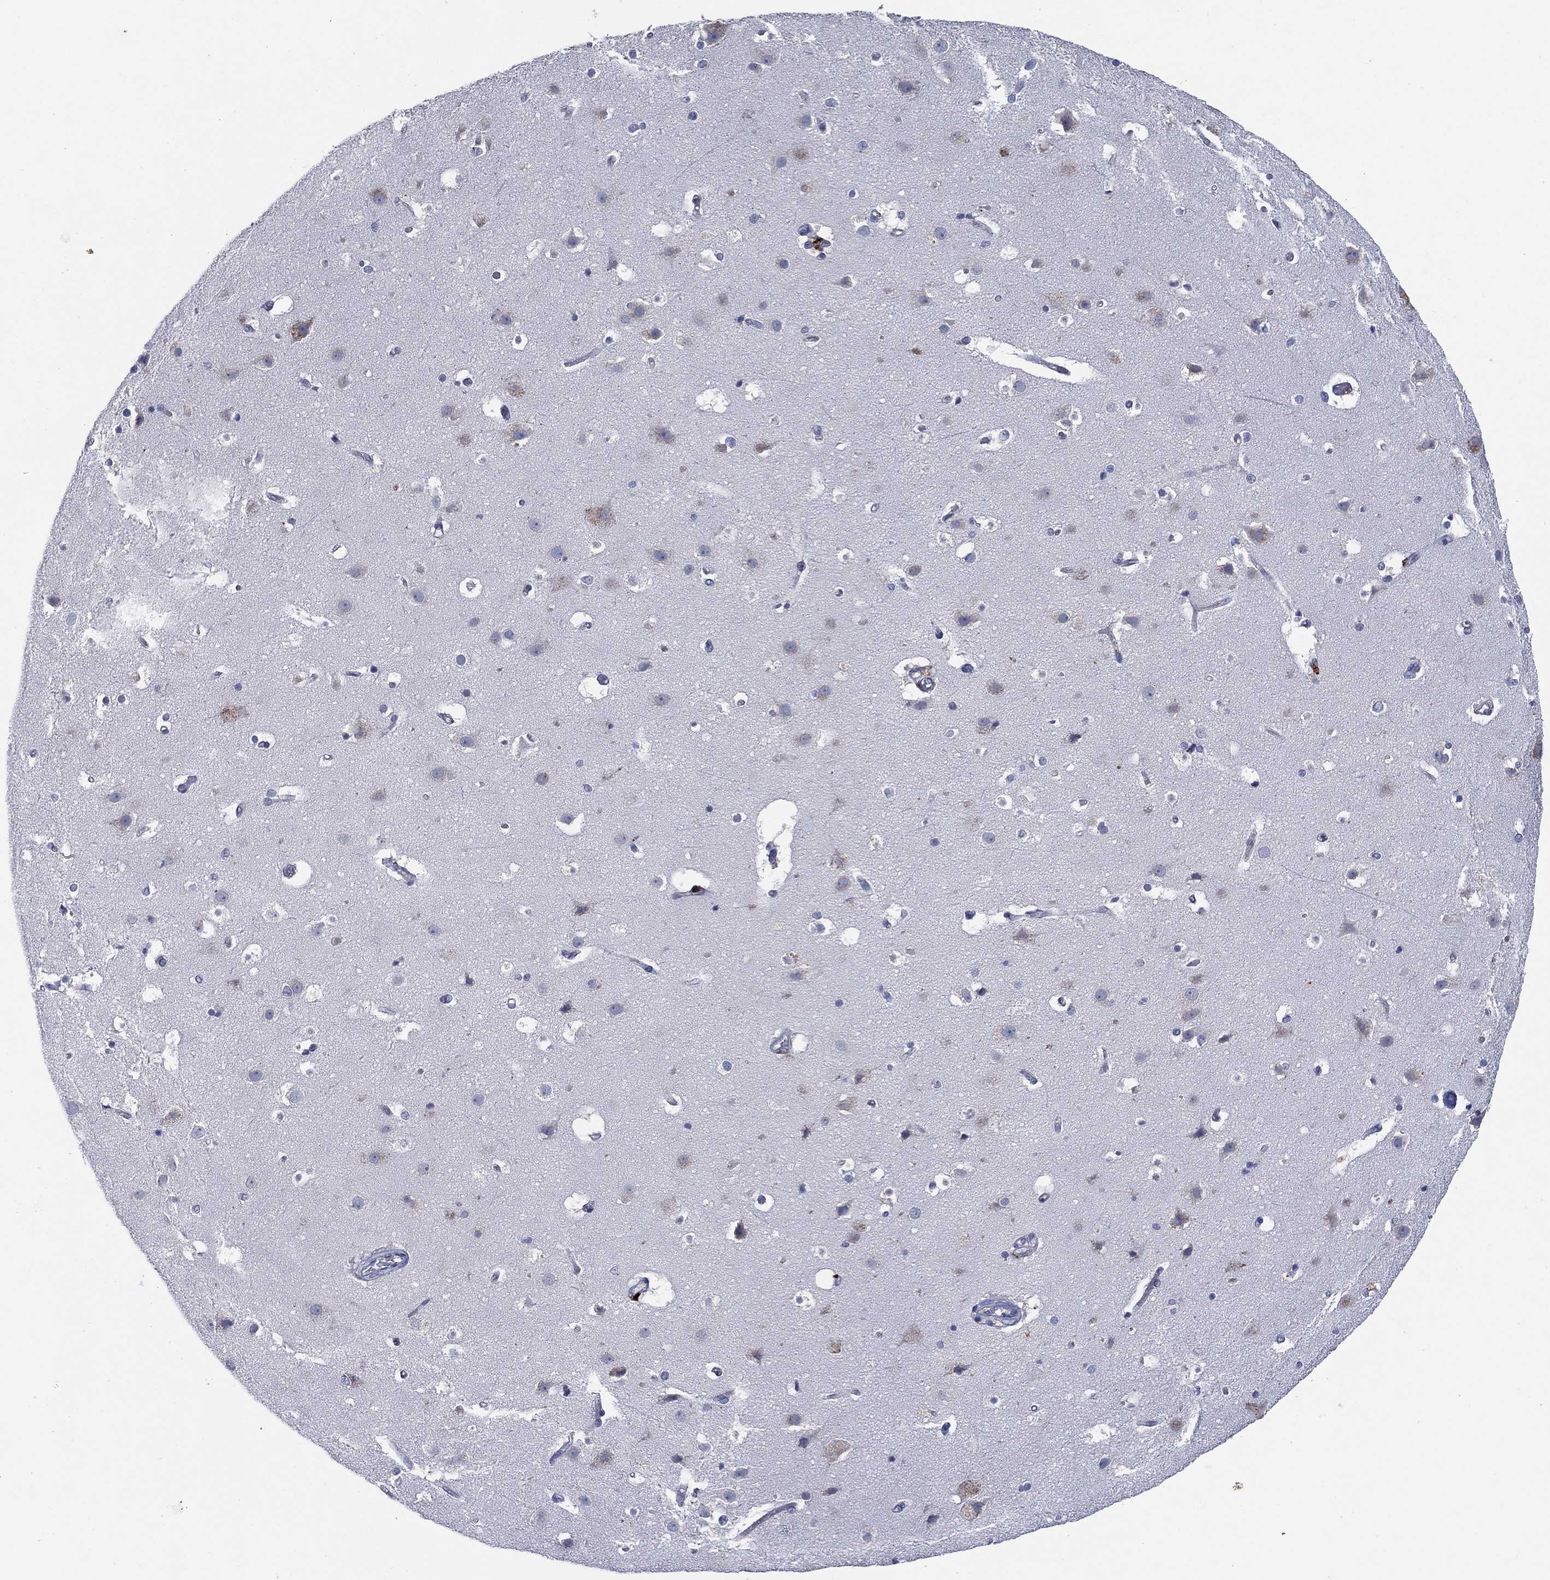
{"staining": {"intensity": "negative", "quantity": "none", "location": "none"}, "tissue": "cerebral cortex", "cell_type": "Endothelial cells", "image_type": "normal", "snomed": [{"axis": "morphology", "description": "Normal tissue, NOS"}, {"axis": "topography", "description": "Cerebral cortex"}], "caption": "IHC photomicrograph of normal cerebral cortex: human cerebral cortex stained with DAB displays no significant protein positivity in endothelial cells.", "gene": "GALNS", "patient": {"sex": "female", "age": 52}}